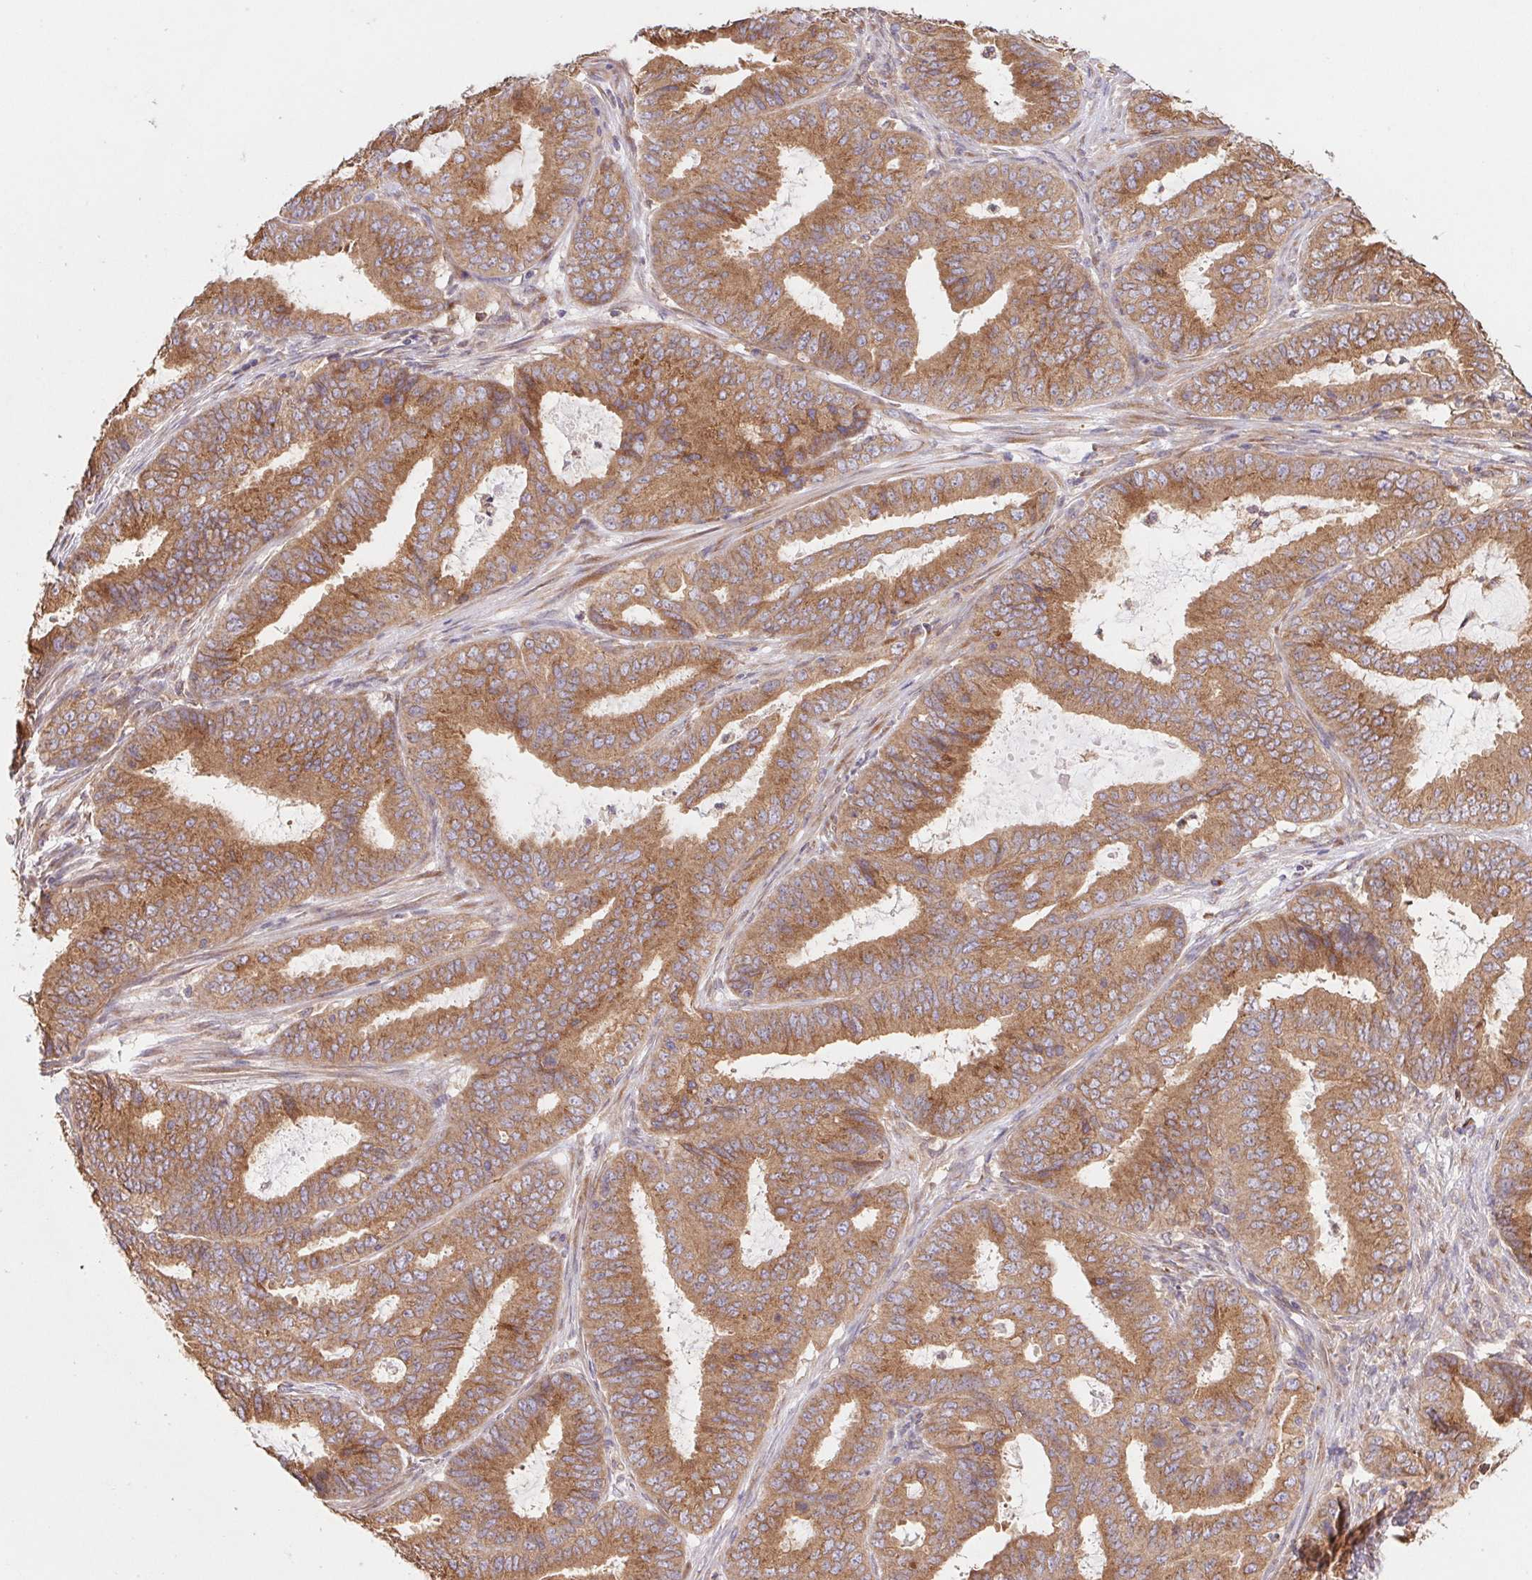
{"staining": {"intensity": "moderate", "quantity": ">75%", "location": "cytoplasmic/membranous"}, "tissue": "endometrial cancer", "cell_type": "Tumor cells", "image_type": "cancer", "snomed": [{"axis": "morphology", "description": "Adenocarcinoma, NOS"}, {"axis": "topography", "description": "Endometrium"}], "caption": "Brown immunohistochemical staining in endometrial cancer (adenocarcinoma) demonstrates moderate cytoplasmic/membranous staining in about >75% of tumor cells.", "gene": "RAB1A", "patient": {"sex": "female", "age": 51}}